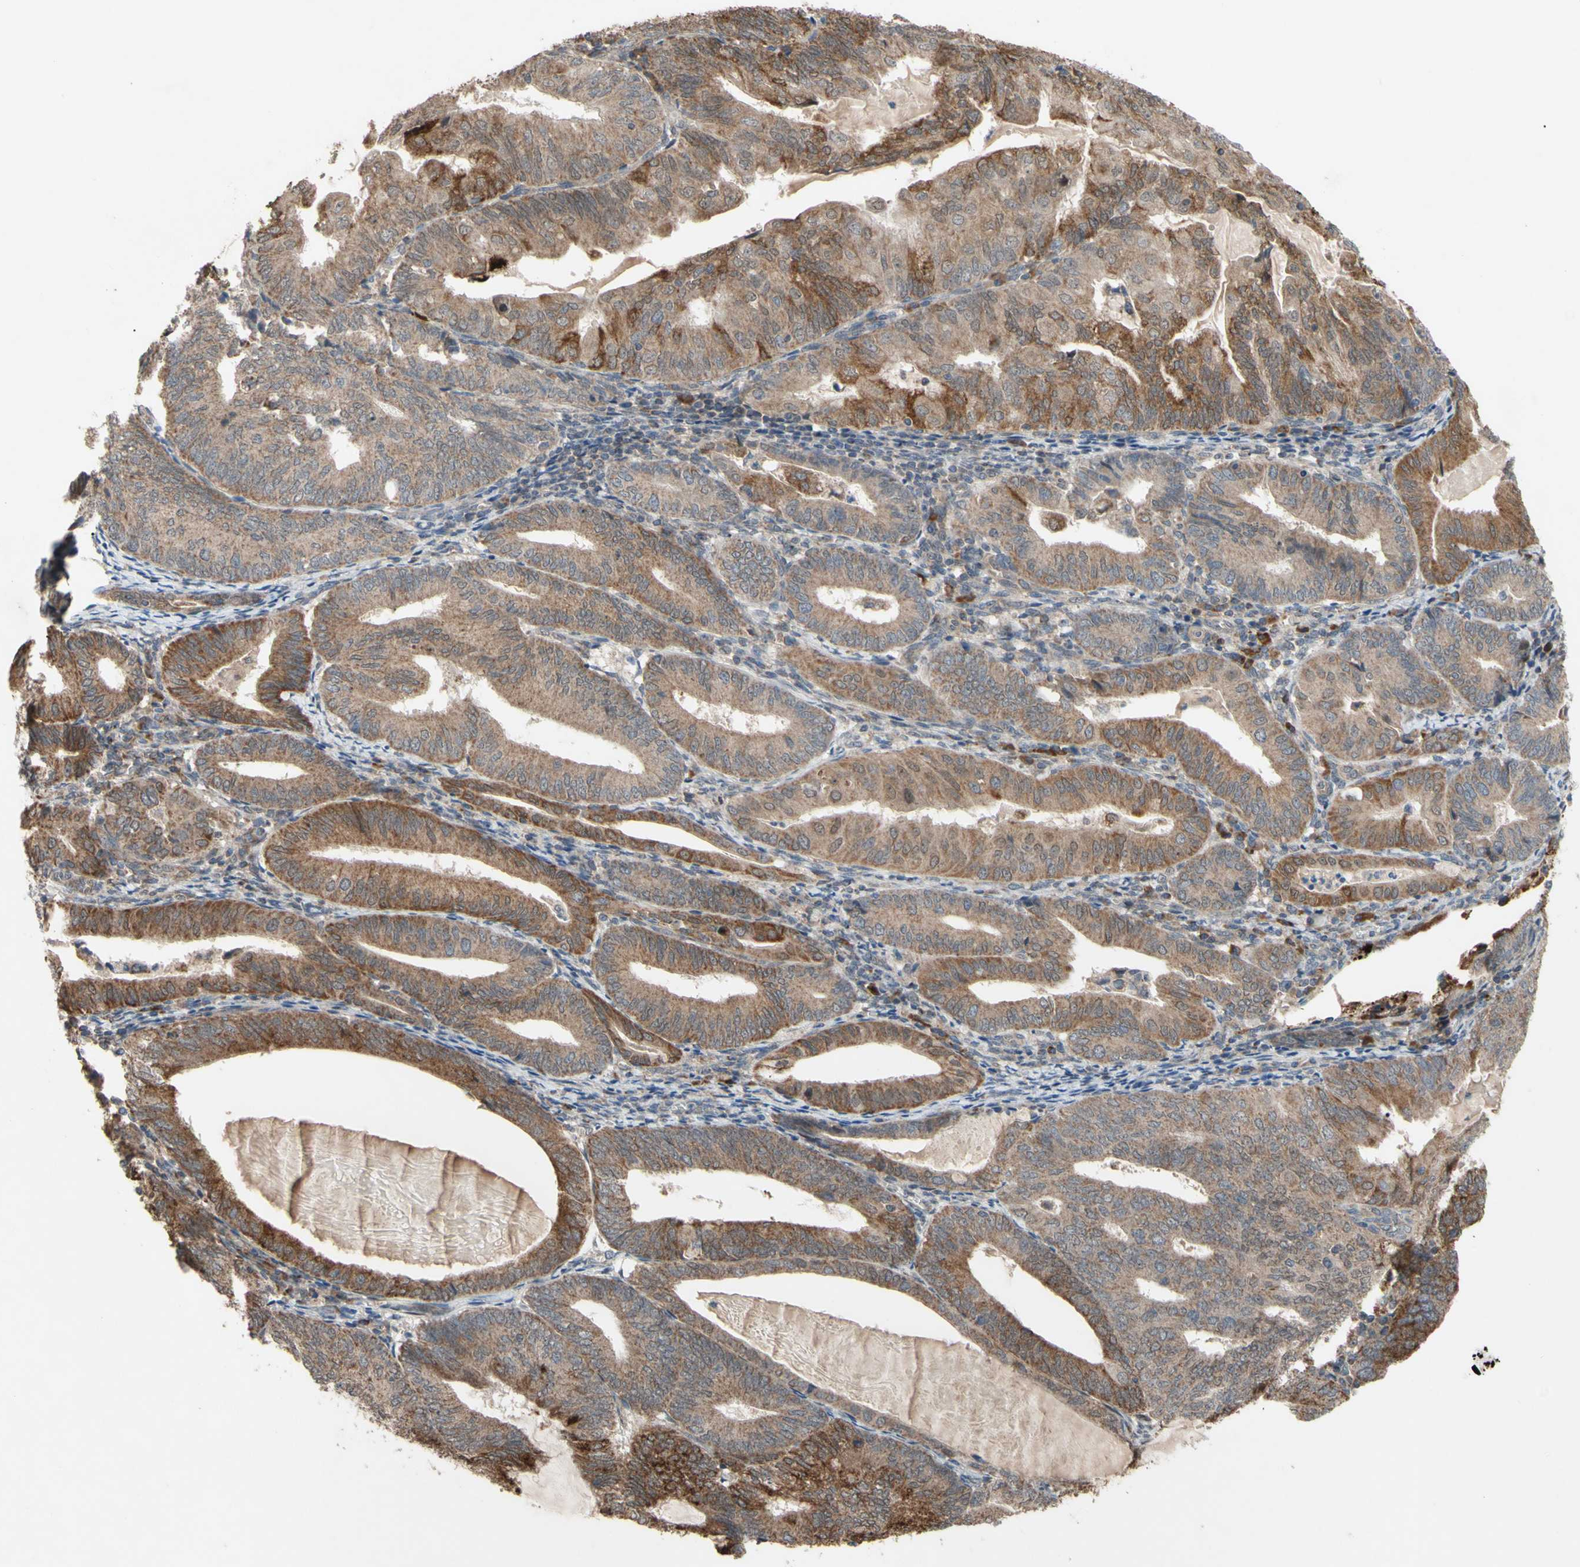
{"staining": {"intensity": "moderate", "quantity": ">75%", "location": "cytoplasmic/membranous"}, "tissue": "endometrial cancer", "cell_type": "Tumor cells", "image_type": "cancer", "snomed": [{"axis": "morphology", "description": "Adenocarcinoma, NOS"}, {"axis": "topography", "description": "Endometrium"}], "caption": "An image of human endometrial cancer stained for a protein reveals moderate cytoplasmic/membranous brown staining in tumor cells.", "gene": "CD164", "patient": {"sex": "female", "age": 81}}